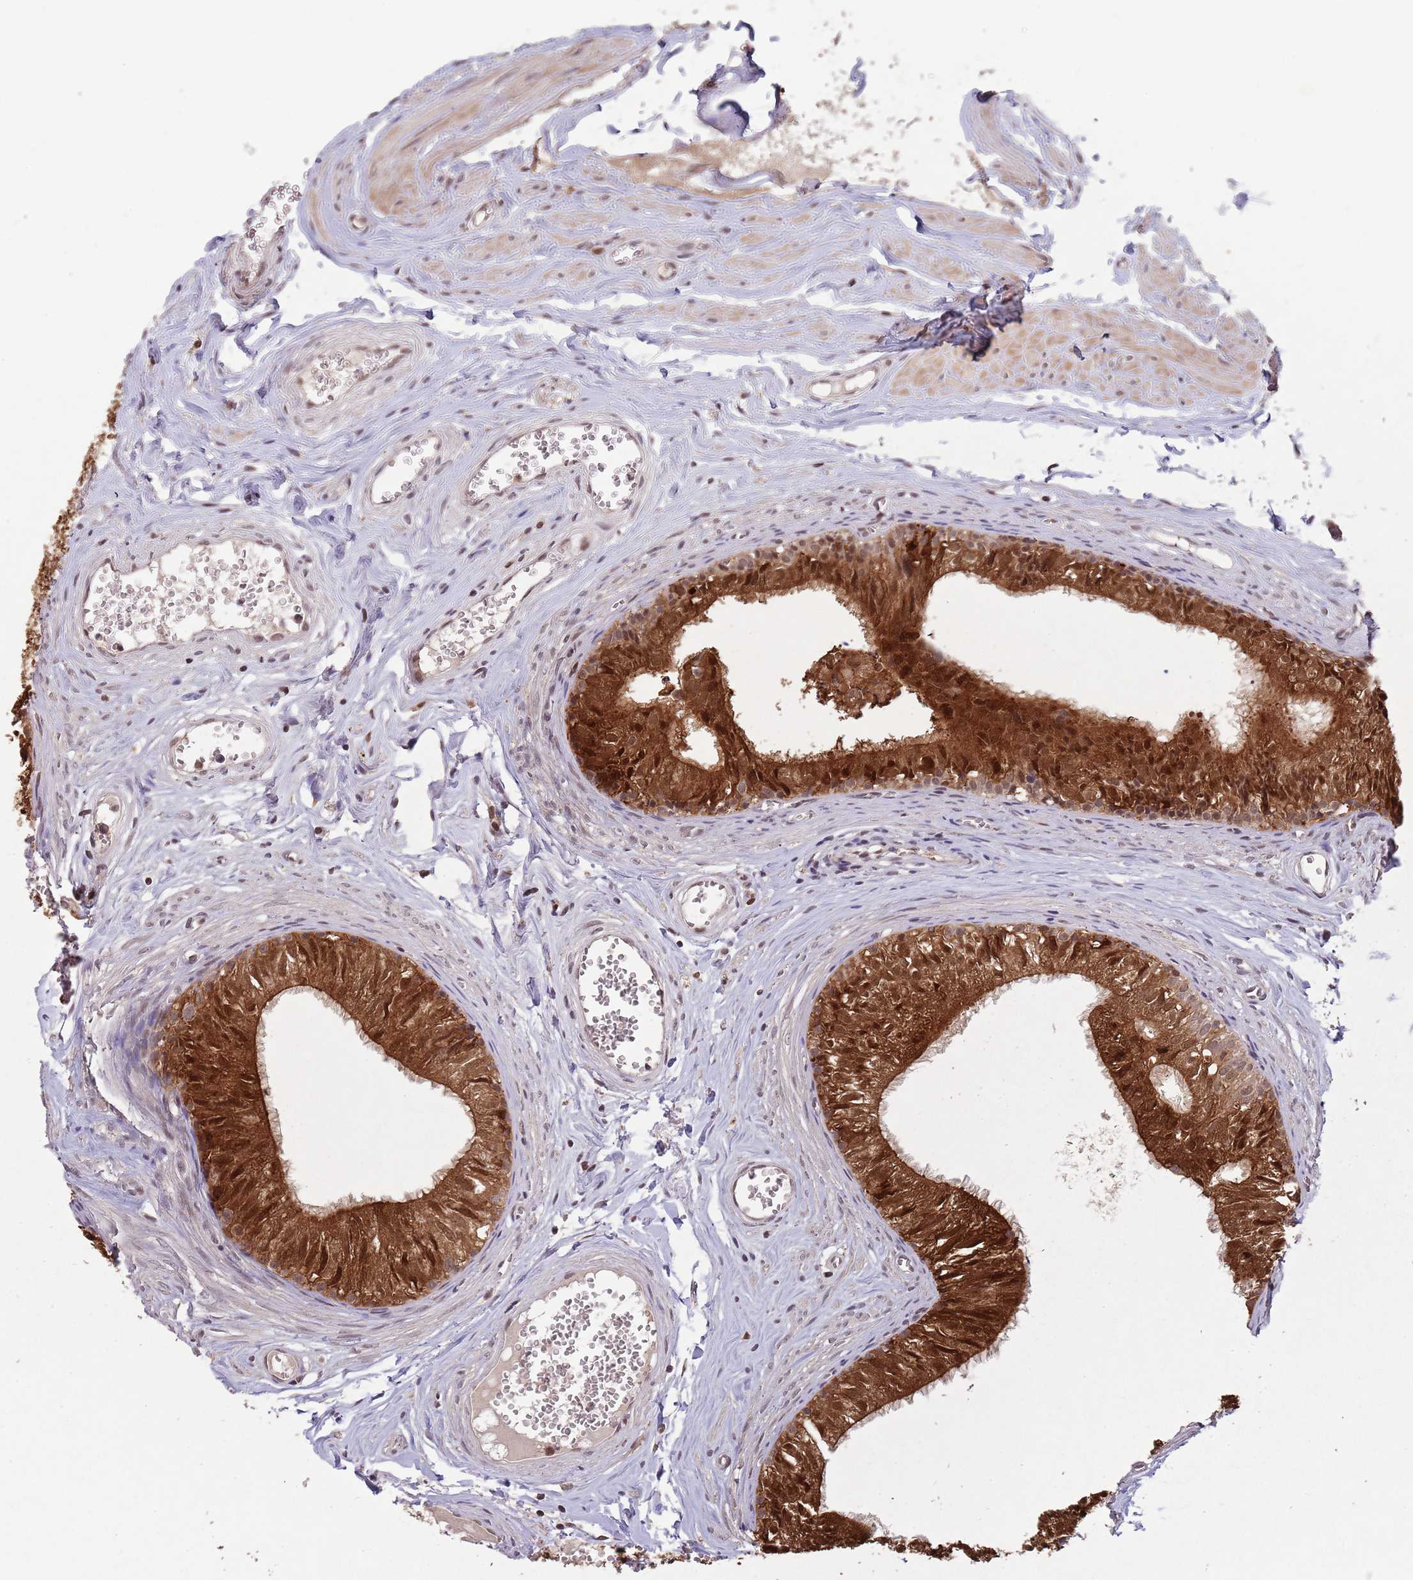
{"staining": {"intensity": "strong", "quantity": ">75%", "location": "cytoplasmic/membranous,nuclear"}, "tissue": "epididymis", "cell_type": "Glandular cells", "image_type": "normal", "snomed": [{"axis": "morphology", "description": "Normal tissue, NOS"}, {"axis": "topography", "description": "Epididymis"}], "caption": "The image shows staining of normal epididymis, revealing strong cytoplasmic/membranous,nuclear protein positivity (brown color) within glandular cells.", "gene": "ZNF639", "patient": {"sex": "male", "age": 36}}